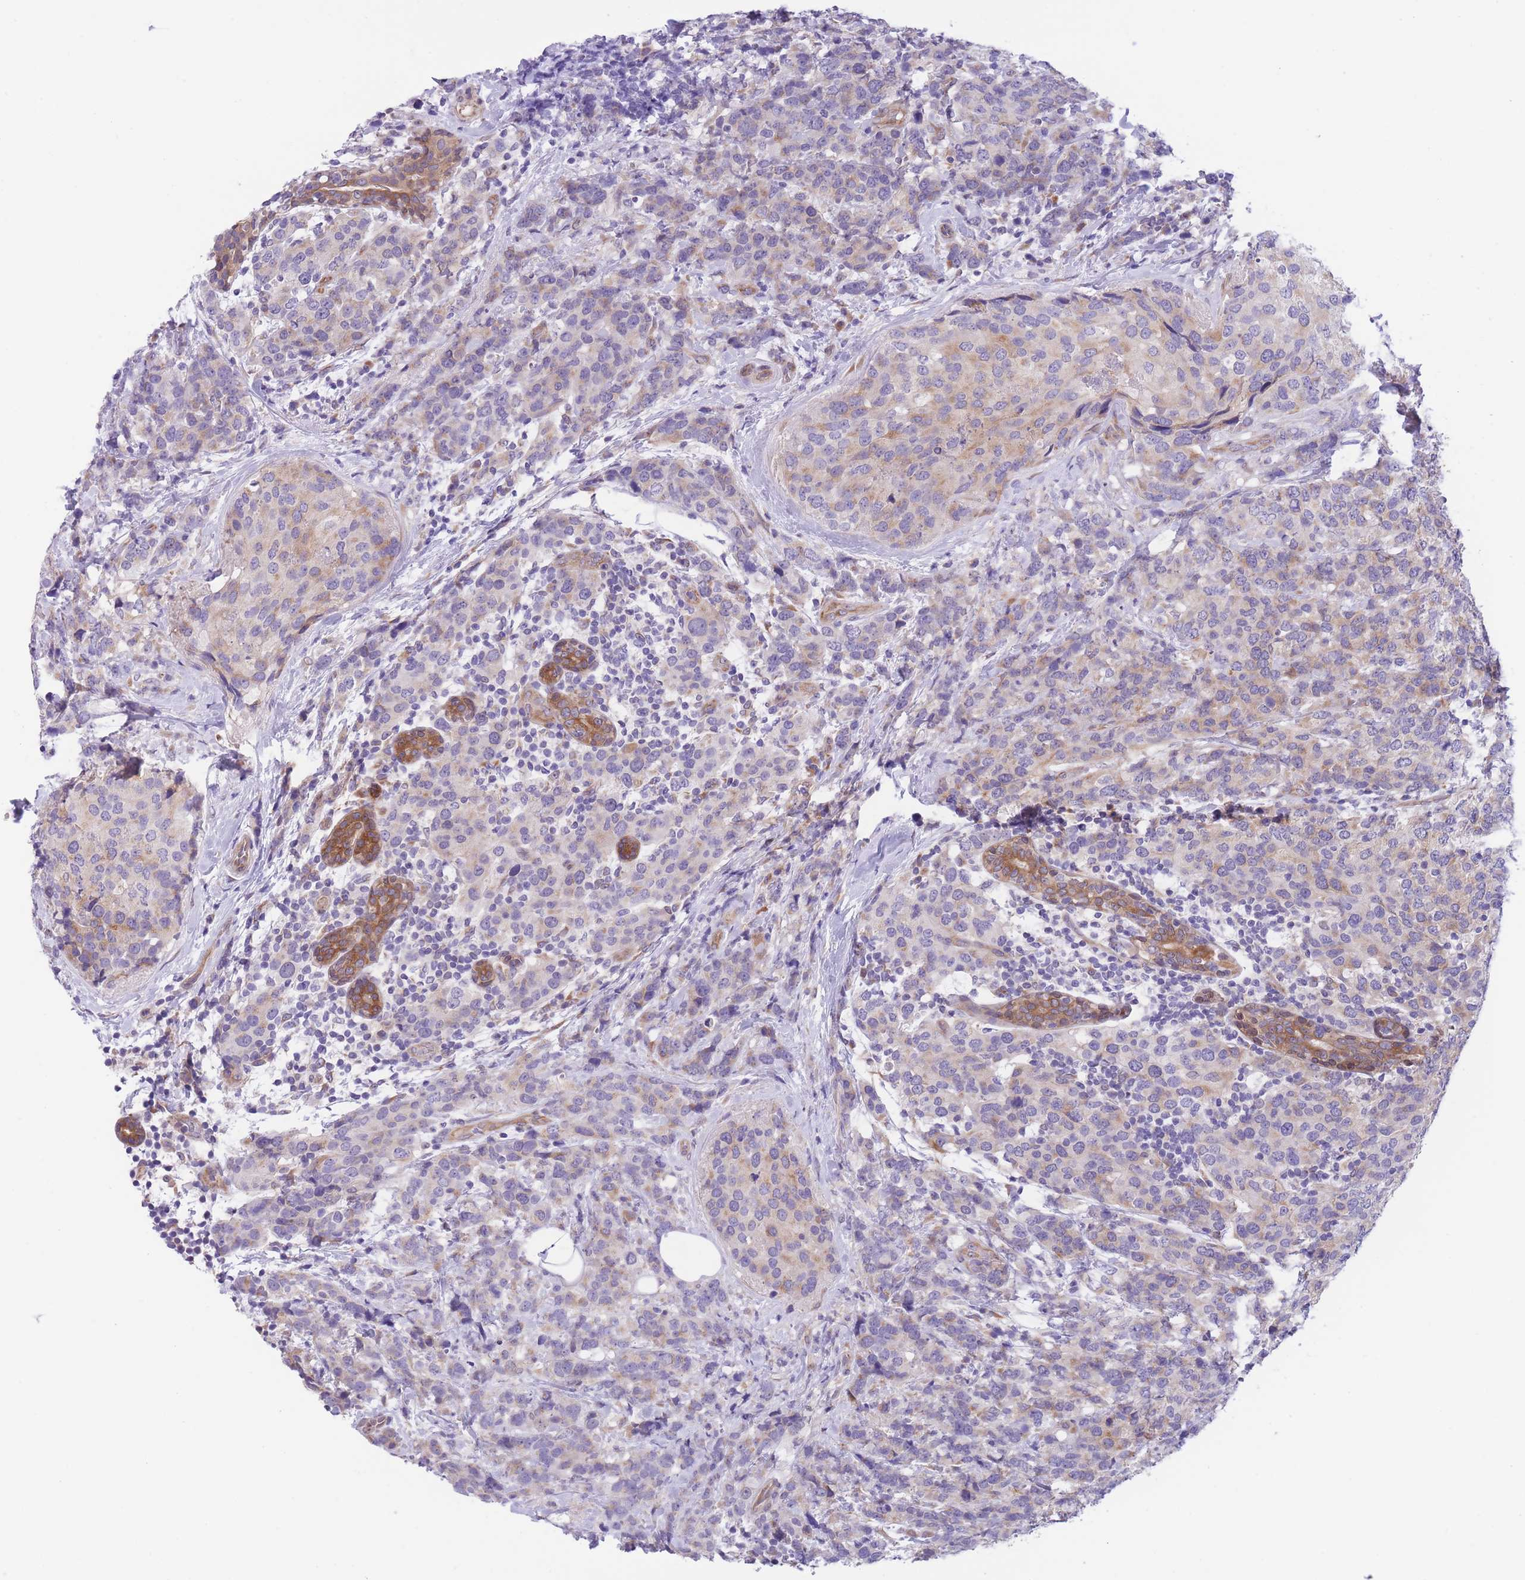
{"staining": {"intensity": "moderate", "quantity": "<25%", "location": "cytoplasmic/membranous"}, "tissue": "breast cancer", "cell_type": "Tumor cells", "image_type": "cancer", "snomed": [{"axis": "morphology", "description": "Lobular carcinoma"}, {"axis": "topography", "description": "Breast"}], "caption": "The image exhibits staining of breast lobular carcinoma, revealing moderate cytoplasmic/membranous protein expression (brown color) within tumor cells.", "gene": "WWOX", "patient": {"sex": "female", "age": 59}}